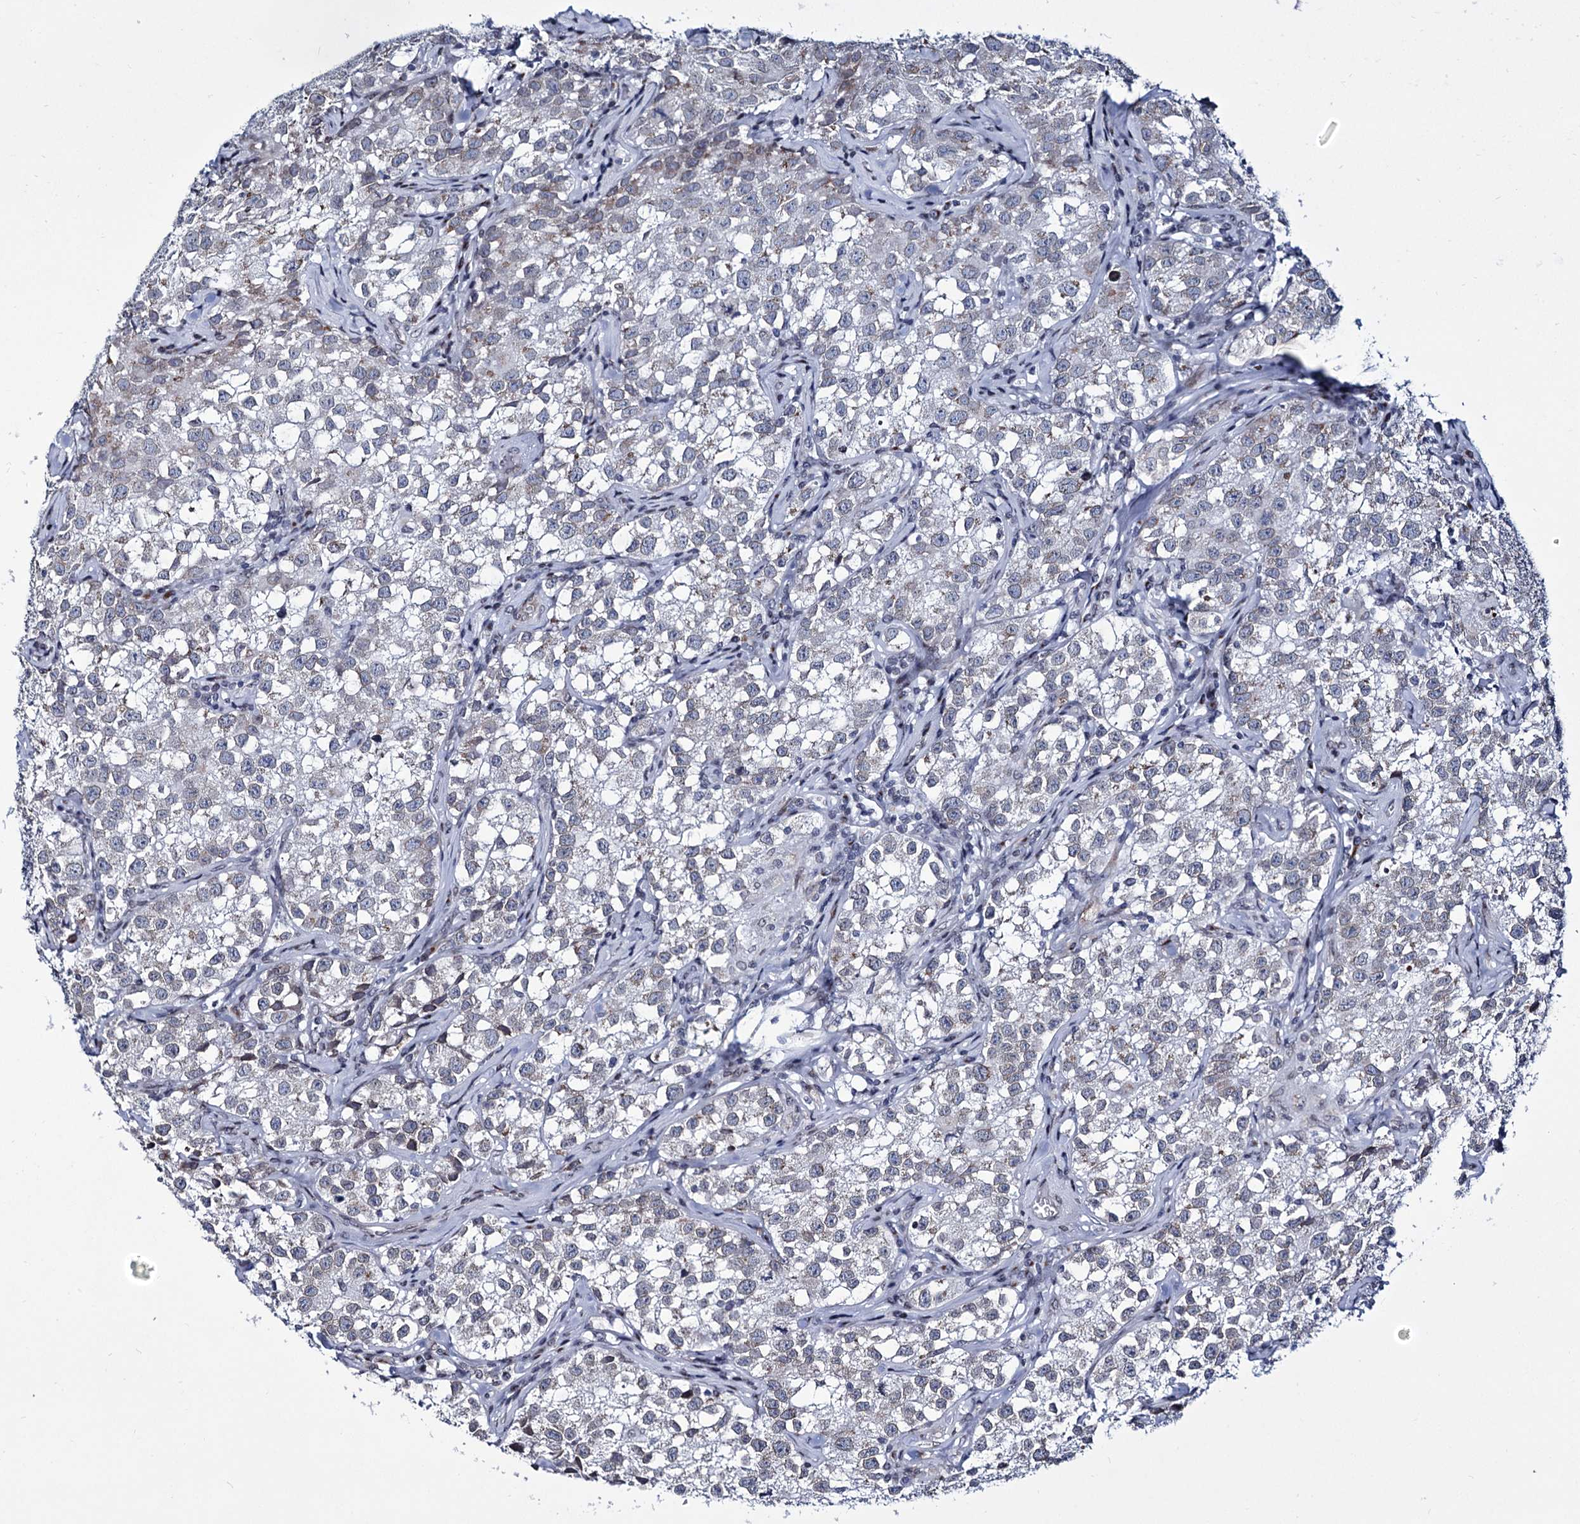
{"staining": {"intensity": "negative", "quantity": "none", "location": "none"}, "tissue": "testis cancer", "cell_type": "Tumor cells", "image_type": "cancer", "snomed": [{"axis": "morphology", "description": "Seminoma, NOS"}, {"axis": "morphology", "description": "Carcinoma, Embryonal, NOS"}, {"axis": "topography", "description": "Testis"}], "caption": "Immunohistochemistry of testis seminoma displays no expression in tumor cells.", "gene": "ZC3H12C", "patient": {"sex": "male", "age": 43}}